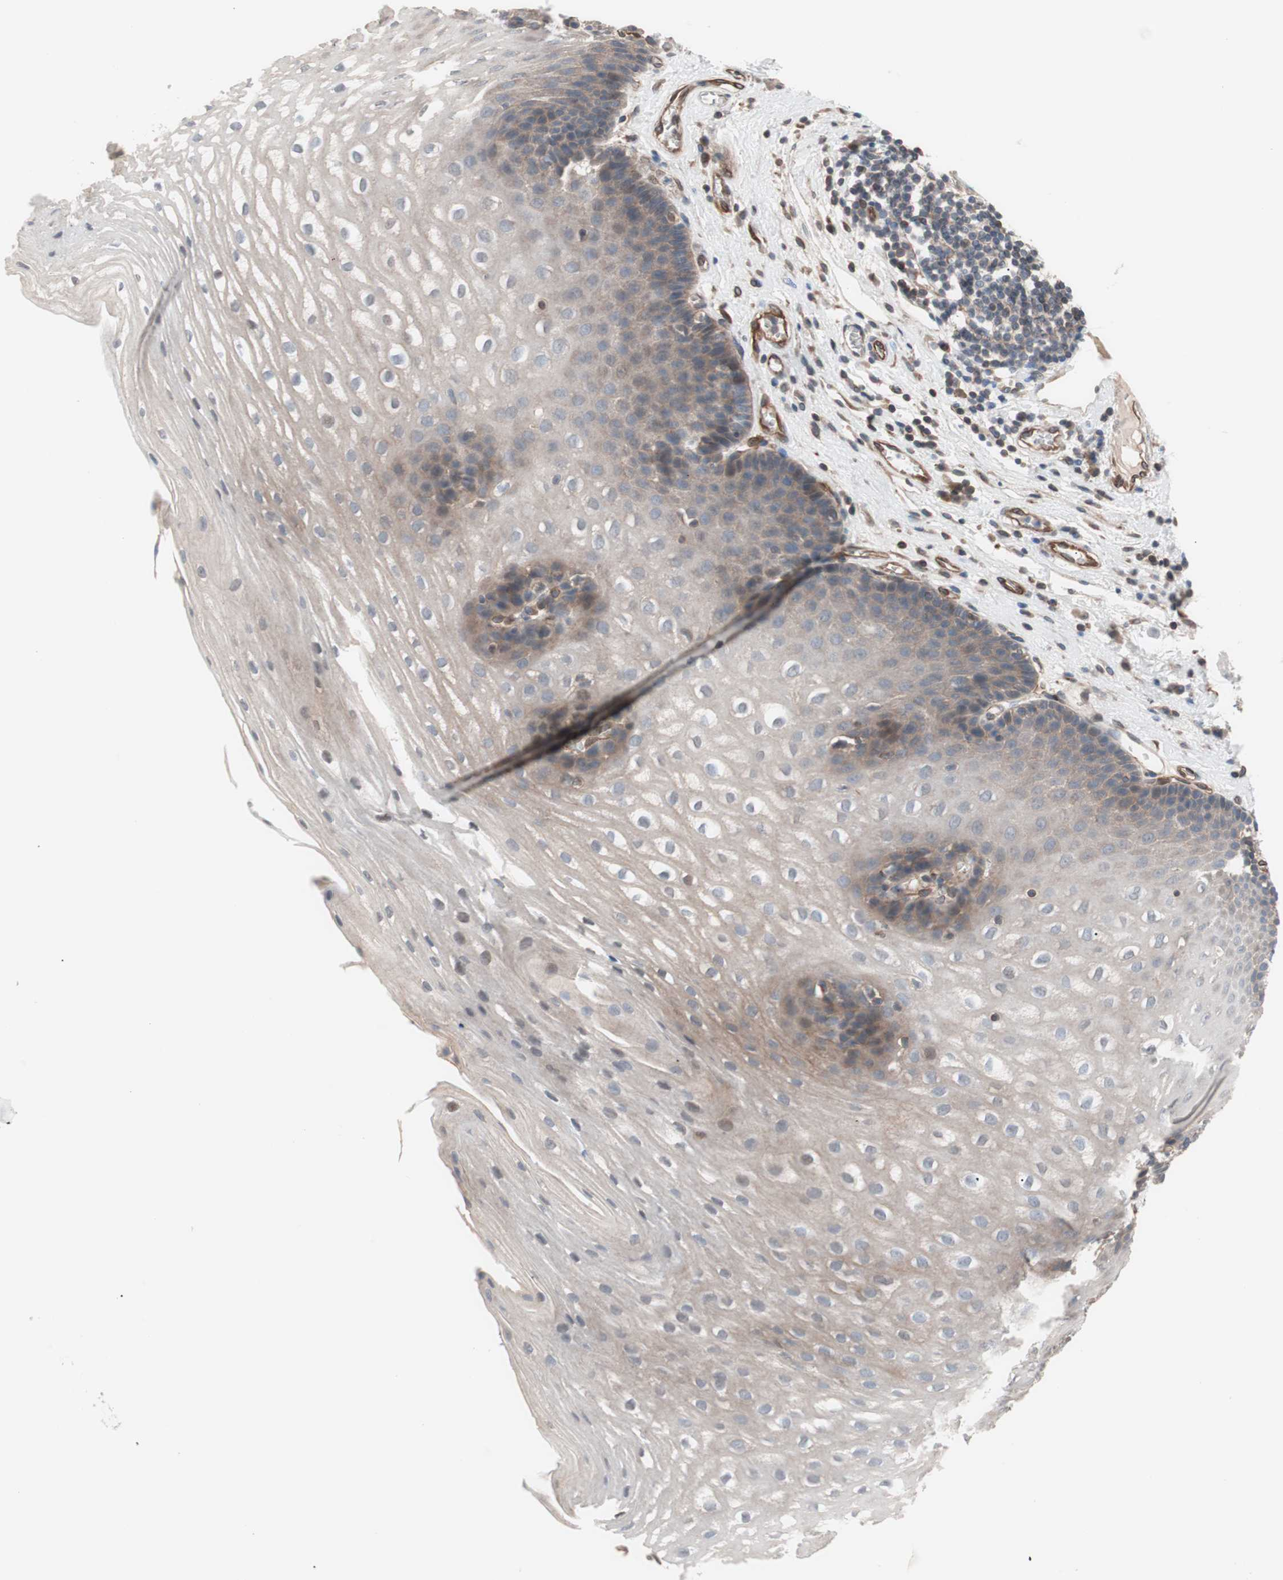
{"staining": {"intensity": "weak", "quantity": "<25%", "location": "cytoplasmic/membranous"}, "tissue": "esophagus", "cell_type": "Squamous epithelial cells", "image_type": "normal", "snomed": [{"axis": "morphology", "description": "Normal tissue, NOS"}, {"axis": "topography", "description": "Esophagus"}], "caption": "Immunohistochemical staining of normal human esophagus exhibits no significant staining in squamous epithelial cells.", "gene": "SMG1", "patient": {"sex": "male", "age": 48}}